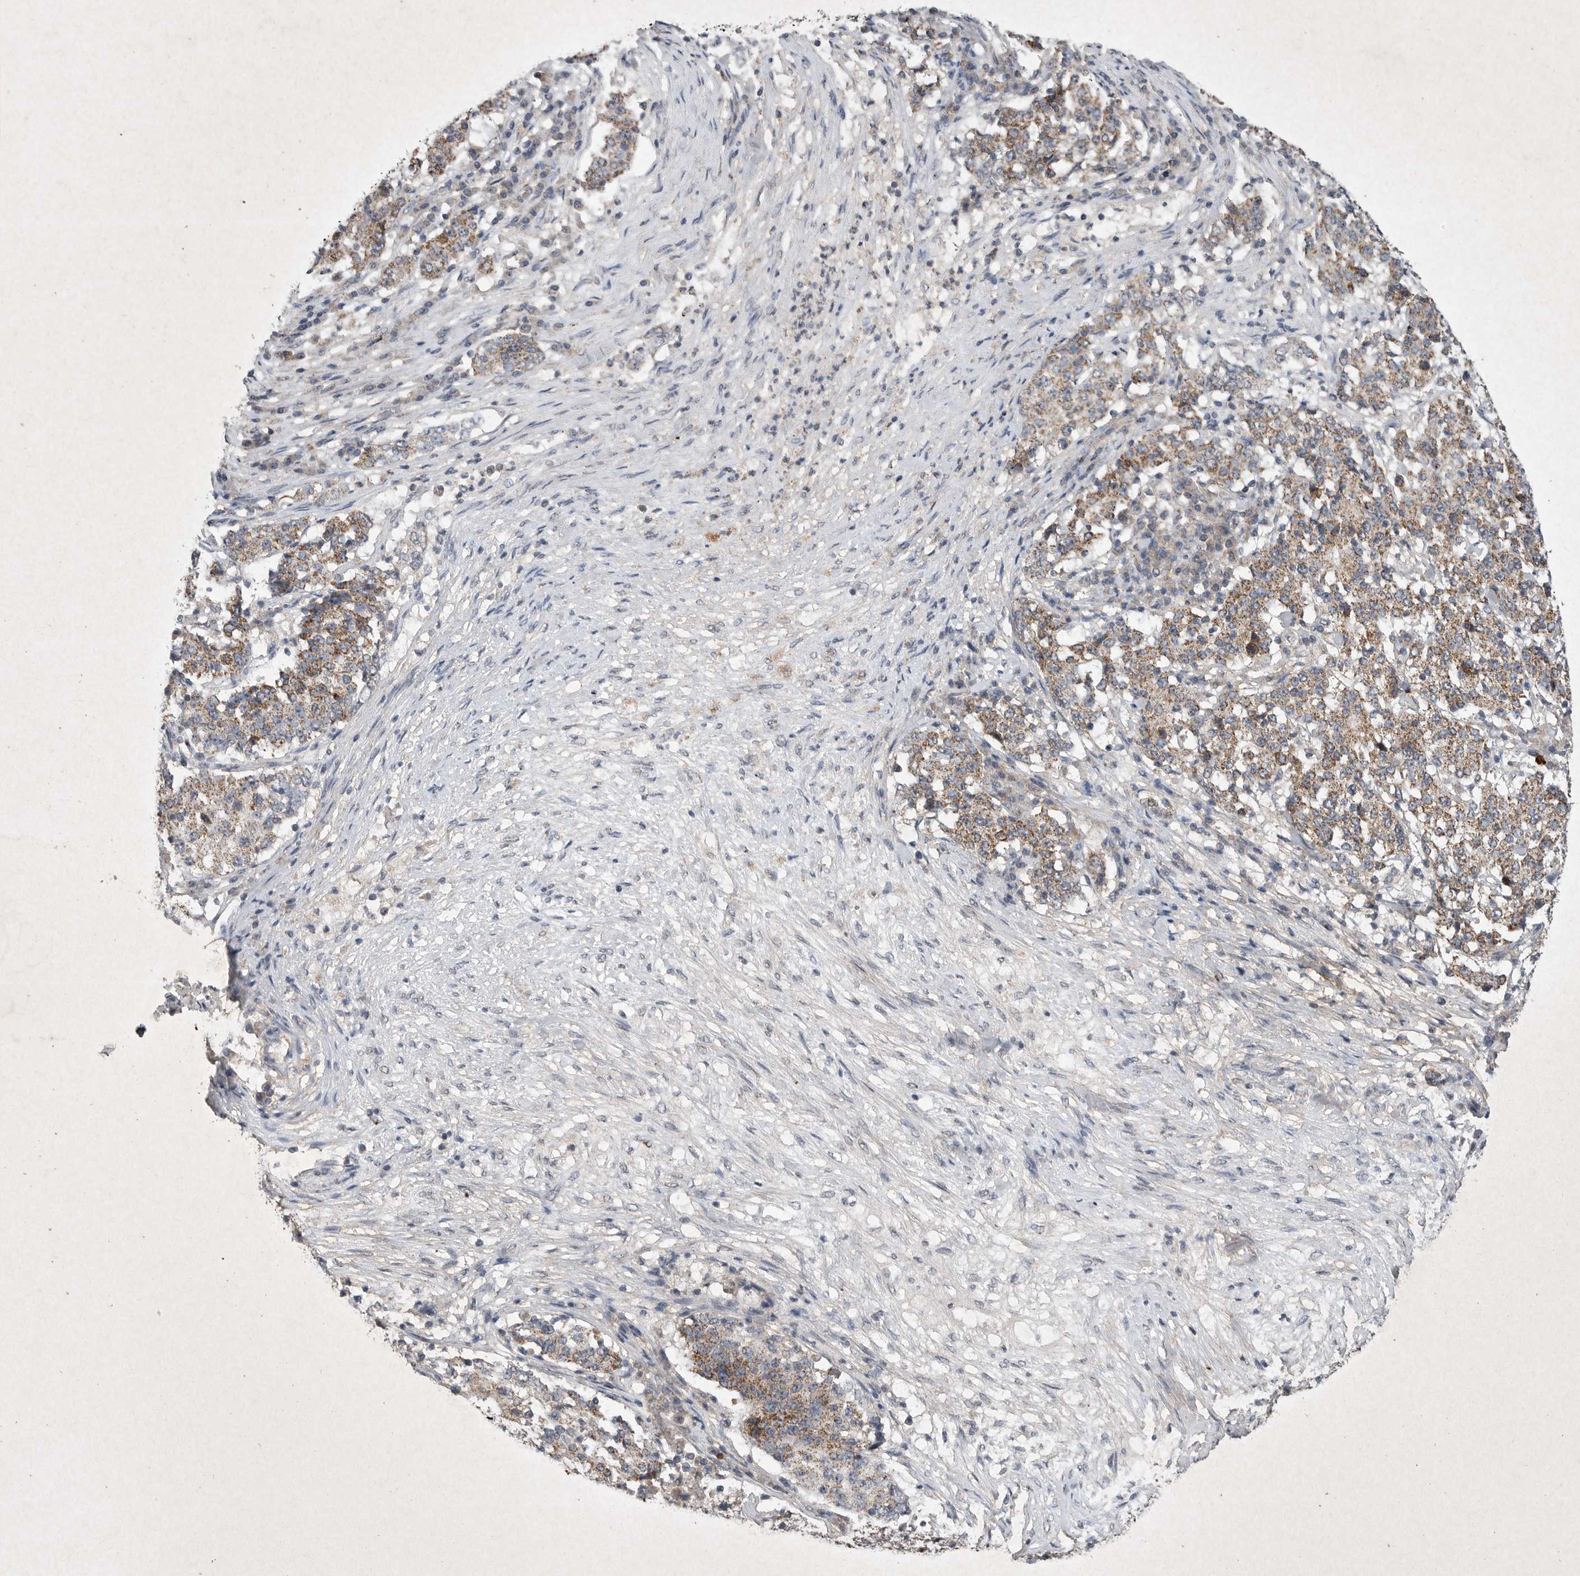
{"staining": {"intensity": "strong", "quantity": ">75%", "location": "cytoplasmic/membranous"}, "tissue": "stomach cancer", "cell_type": "Tumor cells", "image_type": "cancer", "snomed": [{"axis": "morphology", "description": "Adenocarcinoma, NOS"}, {"axis": "topography", "description": "Stomach"}], "caption": "Protein expression by IHC exhibits strong cytoplasmic/membranous positivity in about >75% of tumor cells in stomach adenocarcinoma. The protein is stained brown, and the nuclei are stained in blue (DAB (3,3'-diaminobenzidine) IHC with brightfield microscopy, high magnification).", "gene": "DDR1", "patient": {"sex": "male", "age": 59}}